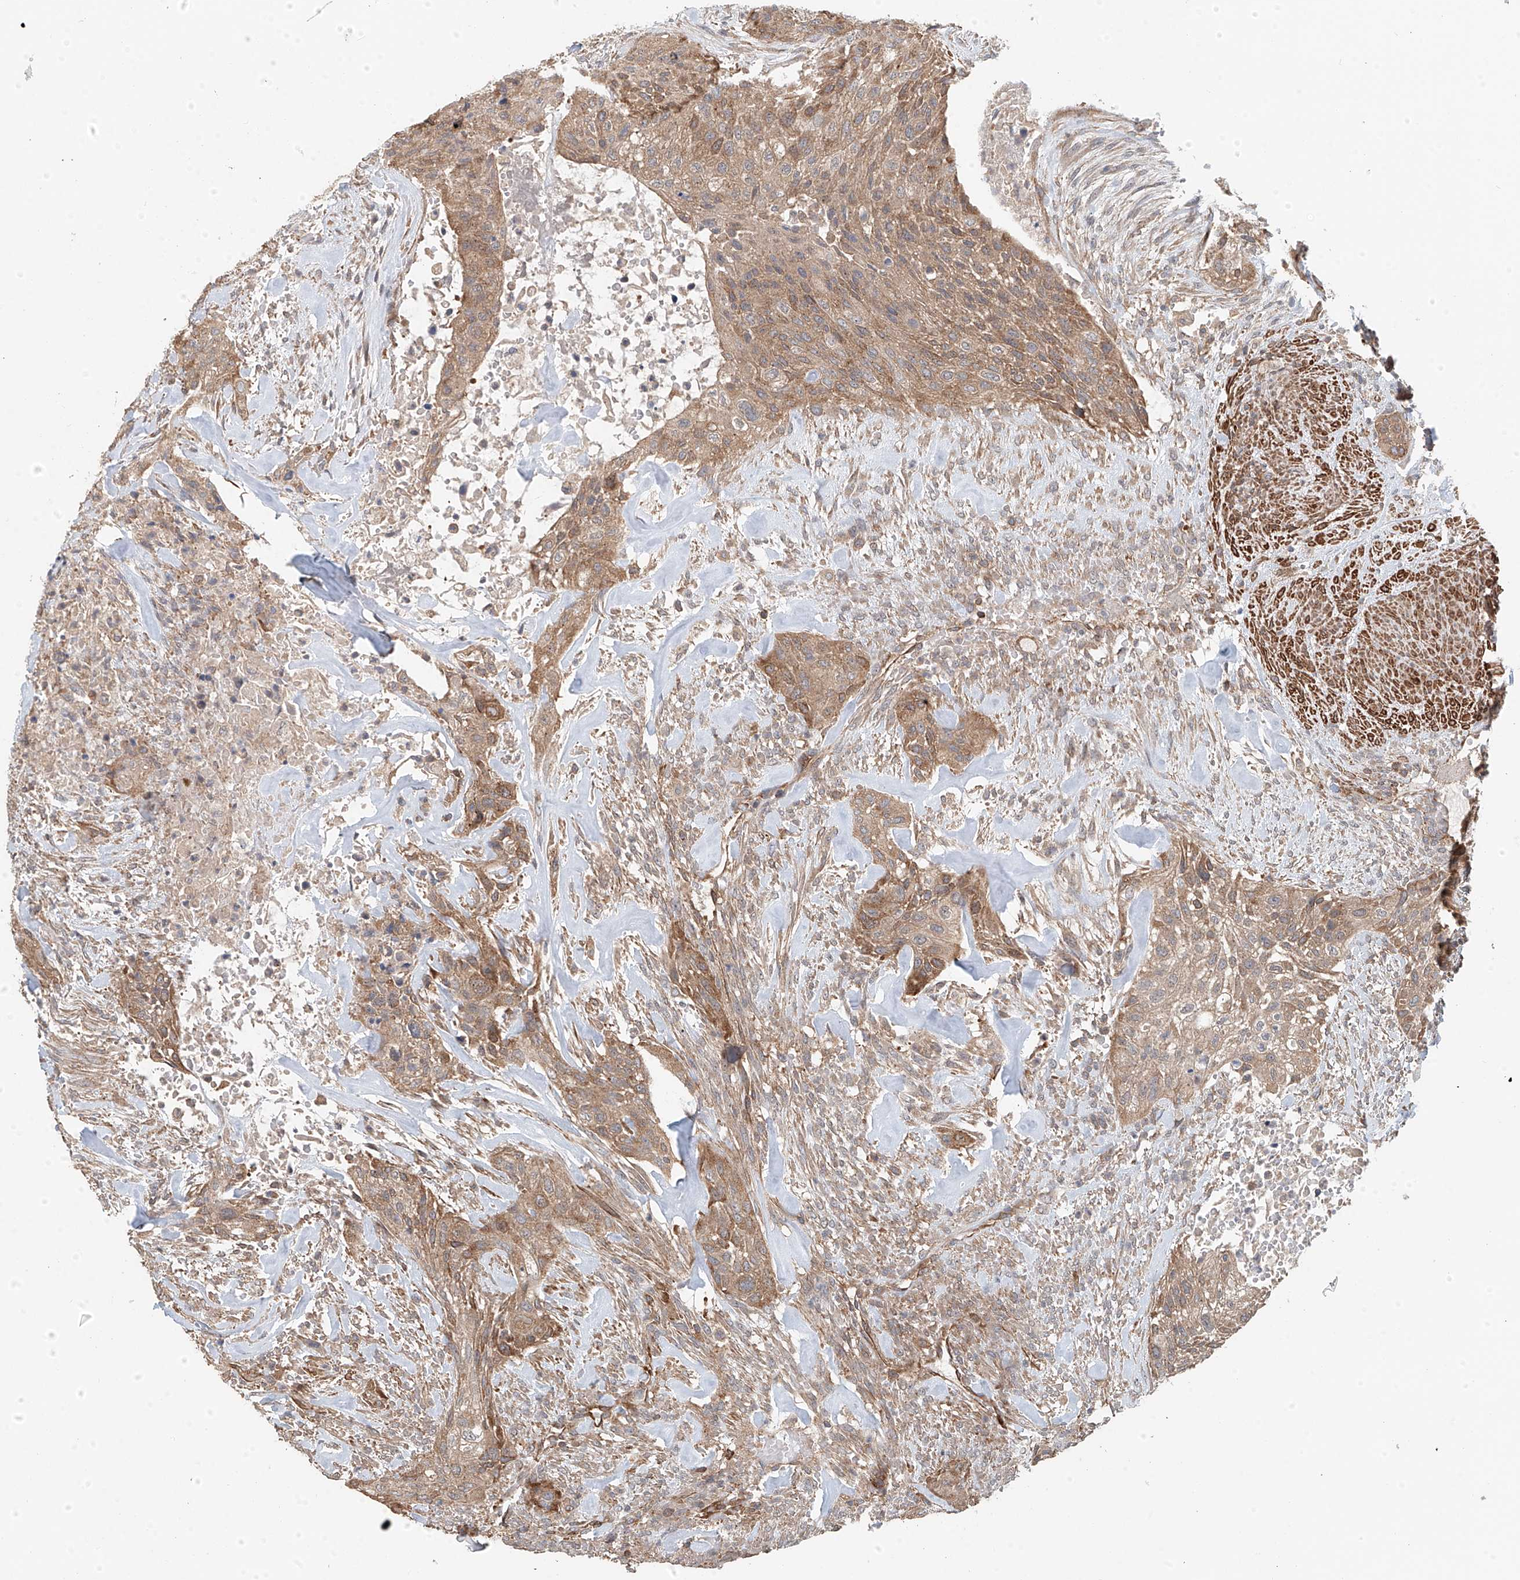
{"staining": {"intensity": "moderate", "quantity": ">75%", "location": "cytoplasmic/membranous"}, "tissue": "urothelial cancer", "cell_type": "Tumor cells", "image_type": "cancer", "snomed": [{"axis": "morphology", "description": "Urothelial carcinoma, High grade"}, {"axis": "topography", "description": "Urinary bladder"}], "caption": "Tumor cells exhibit moderate cytoplasmic/membranous expression in about >75% of cells in high-grade urothelial carcinoma.", "gene": "FRYL", "patient": {"sex": "male", "age": 35}}